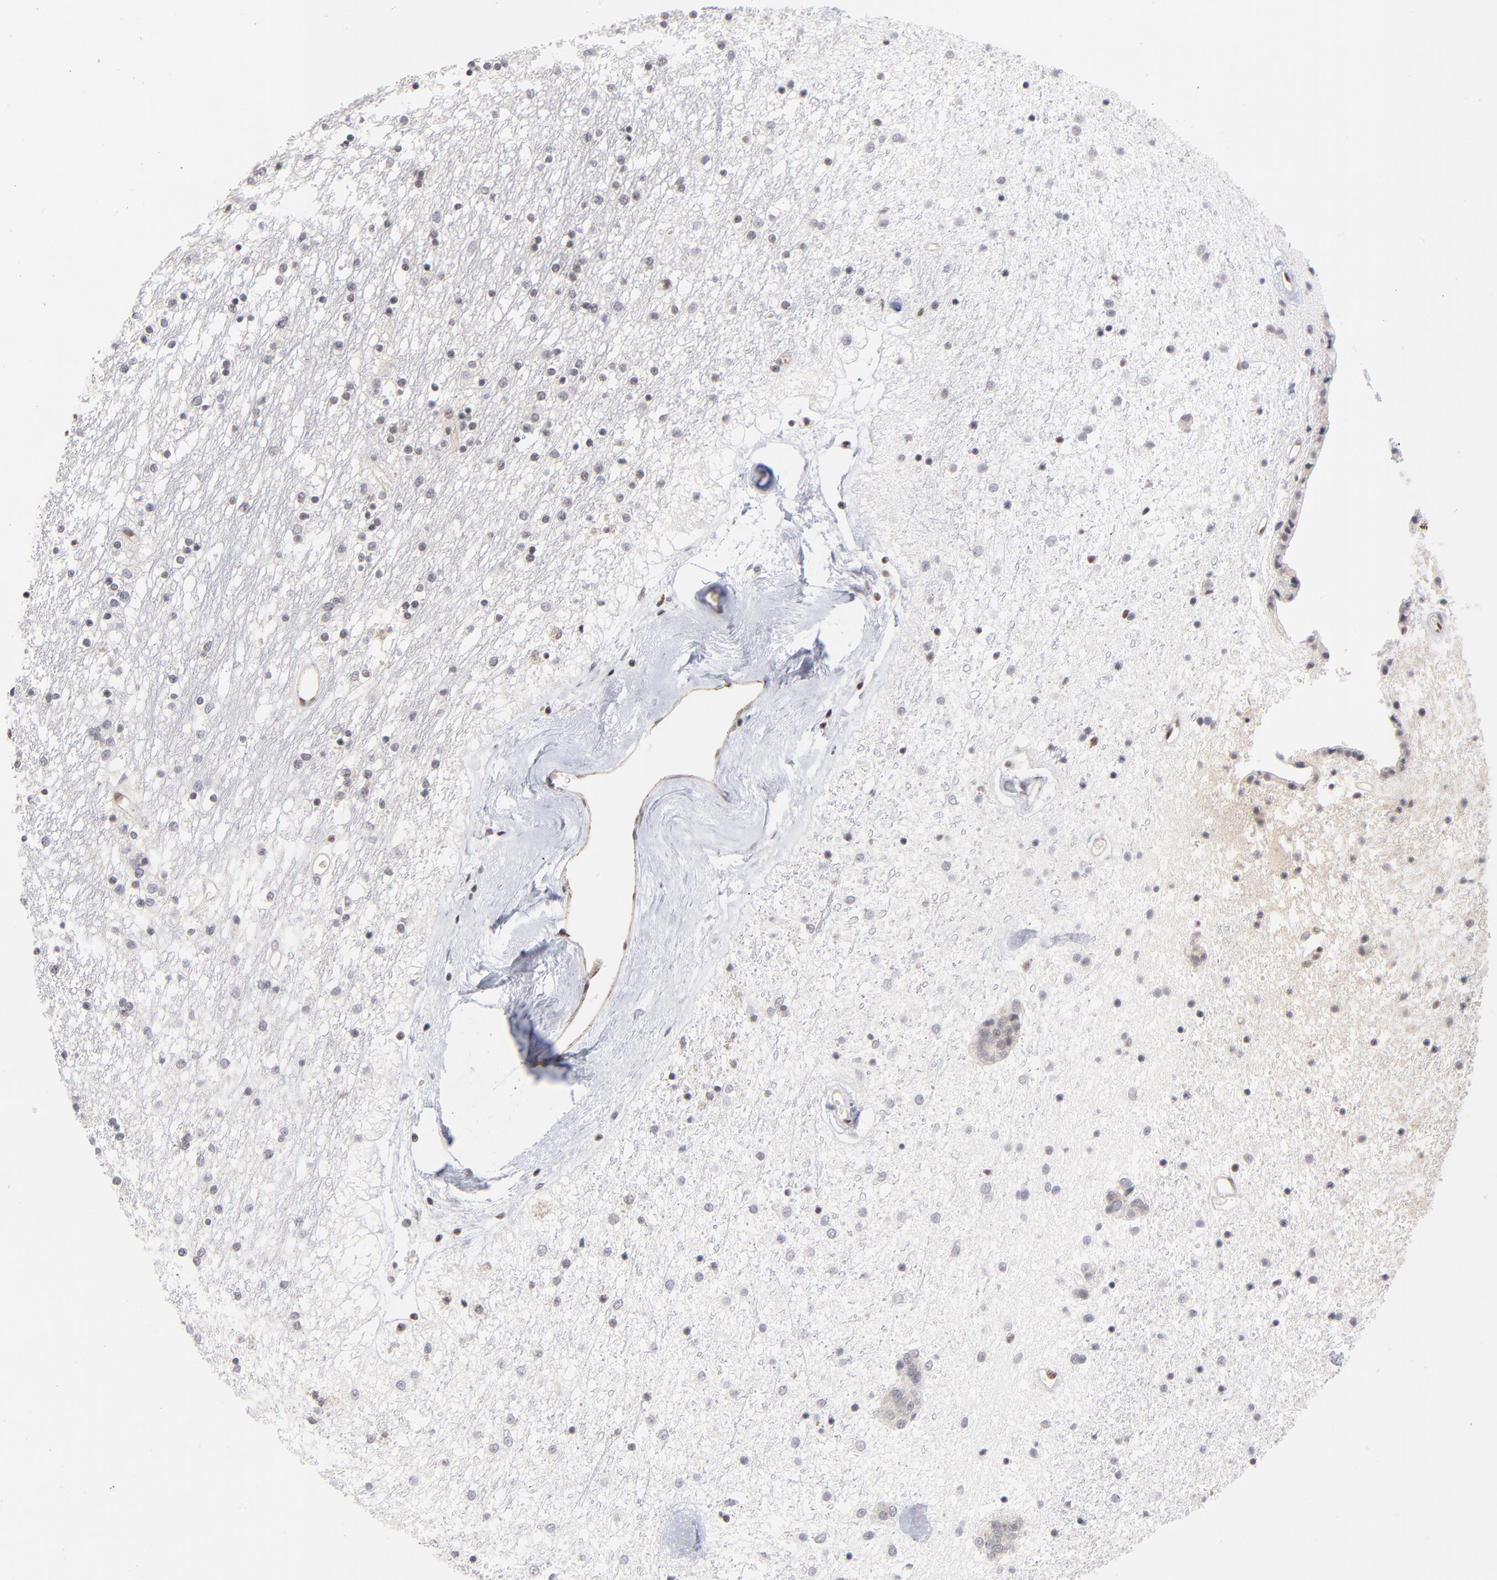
{"staining": {"intensity": "weak", "quantity": "25%-75%", "location": "nuclear"}, "tissue": "caudate", "cell_type": "Glial cells", "image_type": "normal", "snomed": [{"axis": "morphology", "description": "Normal tissue, NOS"}, {"axis": "topography", "description": "Lateral ventricle wall"}], "caption": "A low amount of weak nuclear expression is seen in approximately 25%-75% of glial cells in unremarkable caudate.", "gene": "GABPA", "patient": {"sex": "female", "age": 54}}